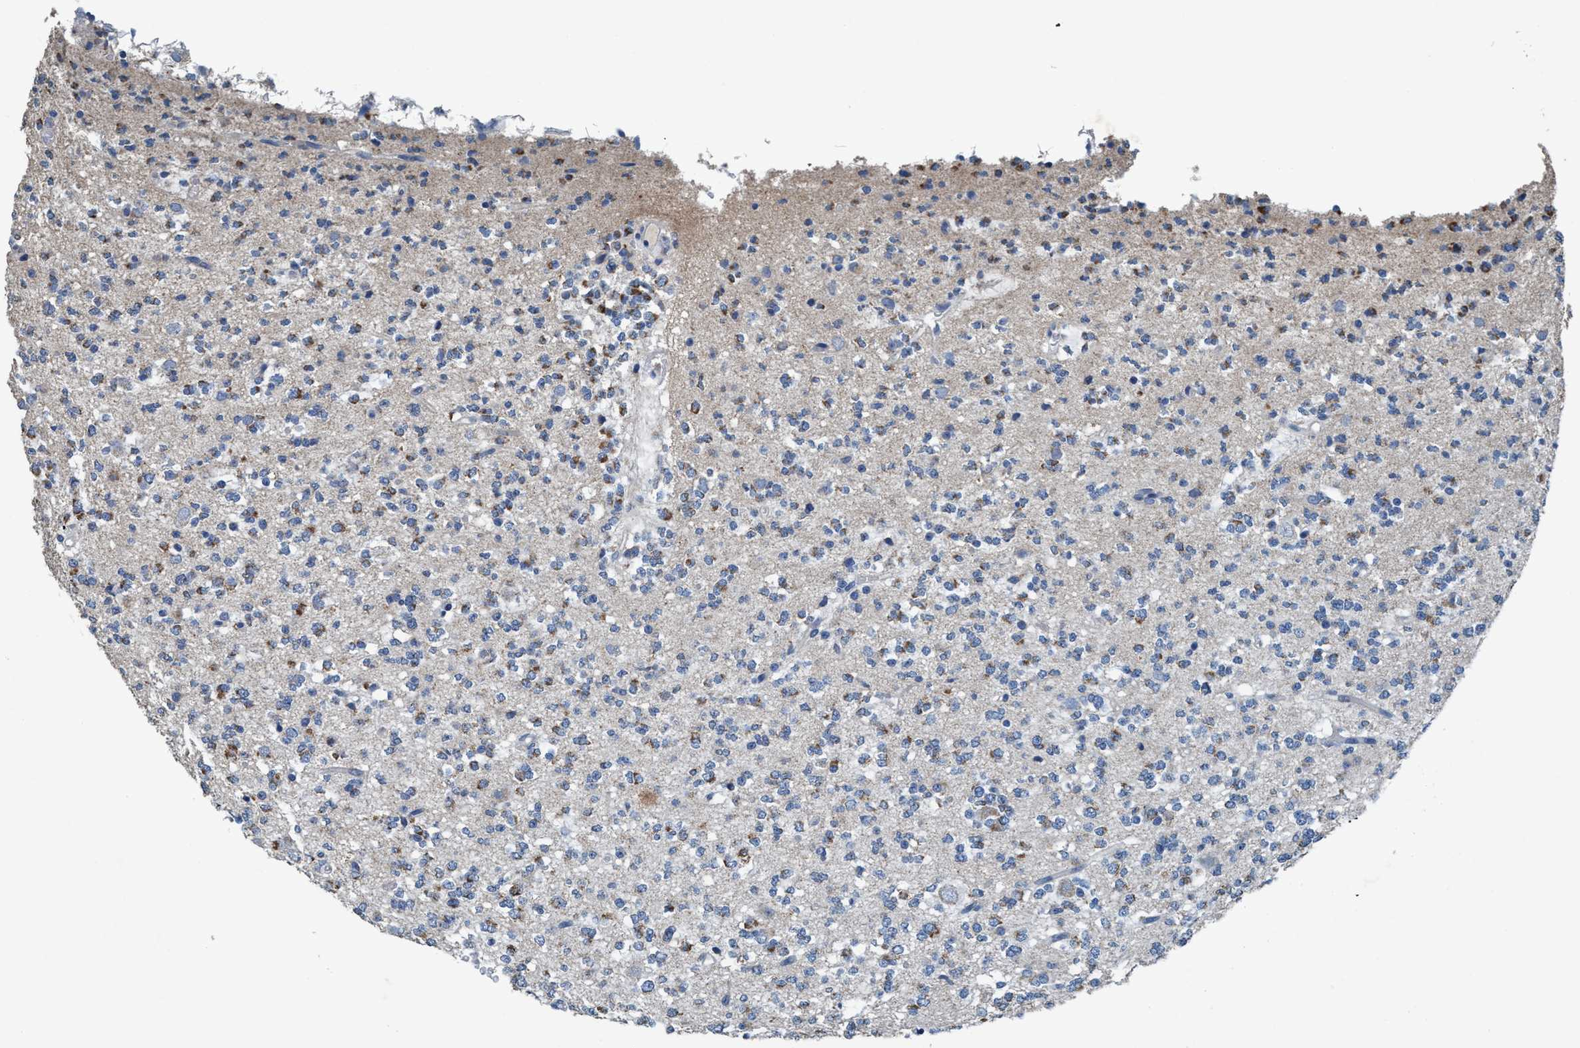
{"staining": {"intensity": "weak", "quantity": "<25%", "location": "cytoplasmic/membranous"}, "tissue": "glioma", "cell_type": "Tumor cells", "image_type": "cancer", "snomed": [{"axis": "morphology", "description": "Glioma, malignant, Low grade"}, {"axis": "topography", "description": "Brain"}], "caption": "Micrograph shows no protein staining in tumor cells of glioma tissue. The staining was performed using DAB to visualize the protein expression in brown, while the nuclei were stained in blue with hematoxylin (Magnification: 20x).", "gene": "ANKFN1", "patient": {"sex": "male", "age": 38}}